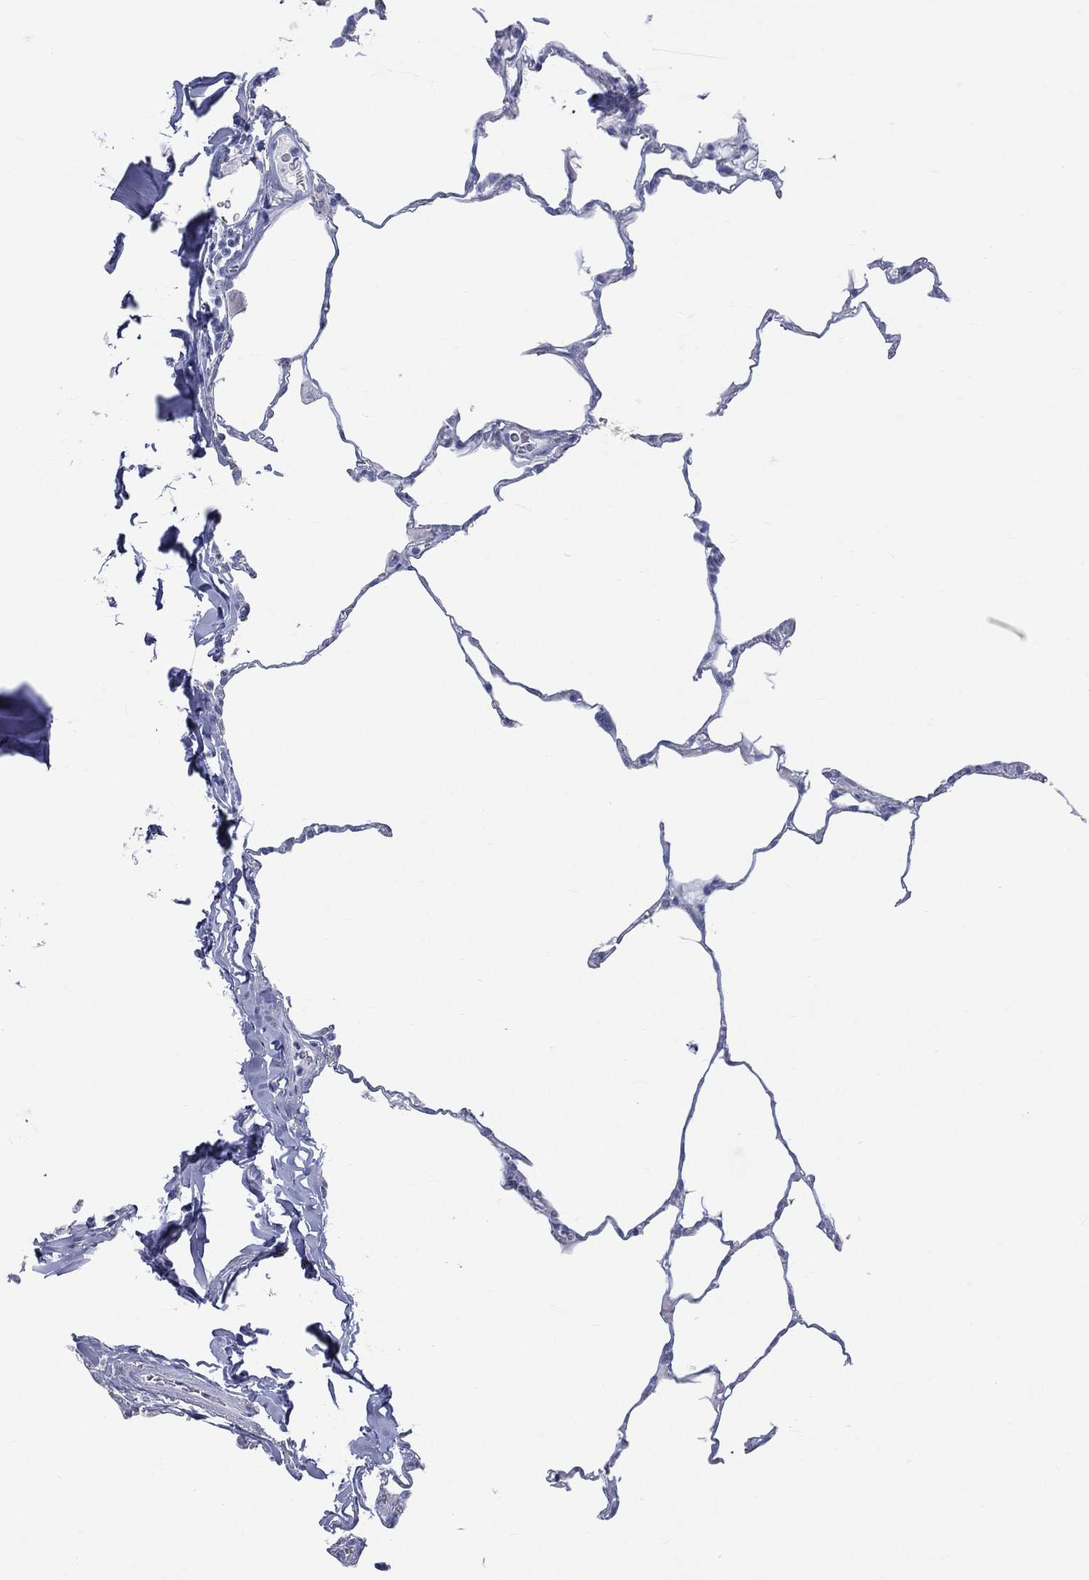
{"staining": {"intensity": "negative", "quantity": "none", "location": "none"}, "tissue": "lung", "cell_type": "Alveolar cells", "image_type": "normal", "snomed": [{"axis": "morphology", "description": "Normal tissue, NOS"}, {"axis": "morphology", "description": "Adenocarcinoma, metastatic, NOS"}, {"axis": "topography", "description": "Lung"}], "caption": "Alveolar cells are negative for brown protein staining in benign lung. The staining is performed using DAB brown chromogen with nuclei counter-stained in using hematoxylin.", "gene": "CES2", "patient": {"sex": "male", "age": 45}}